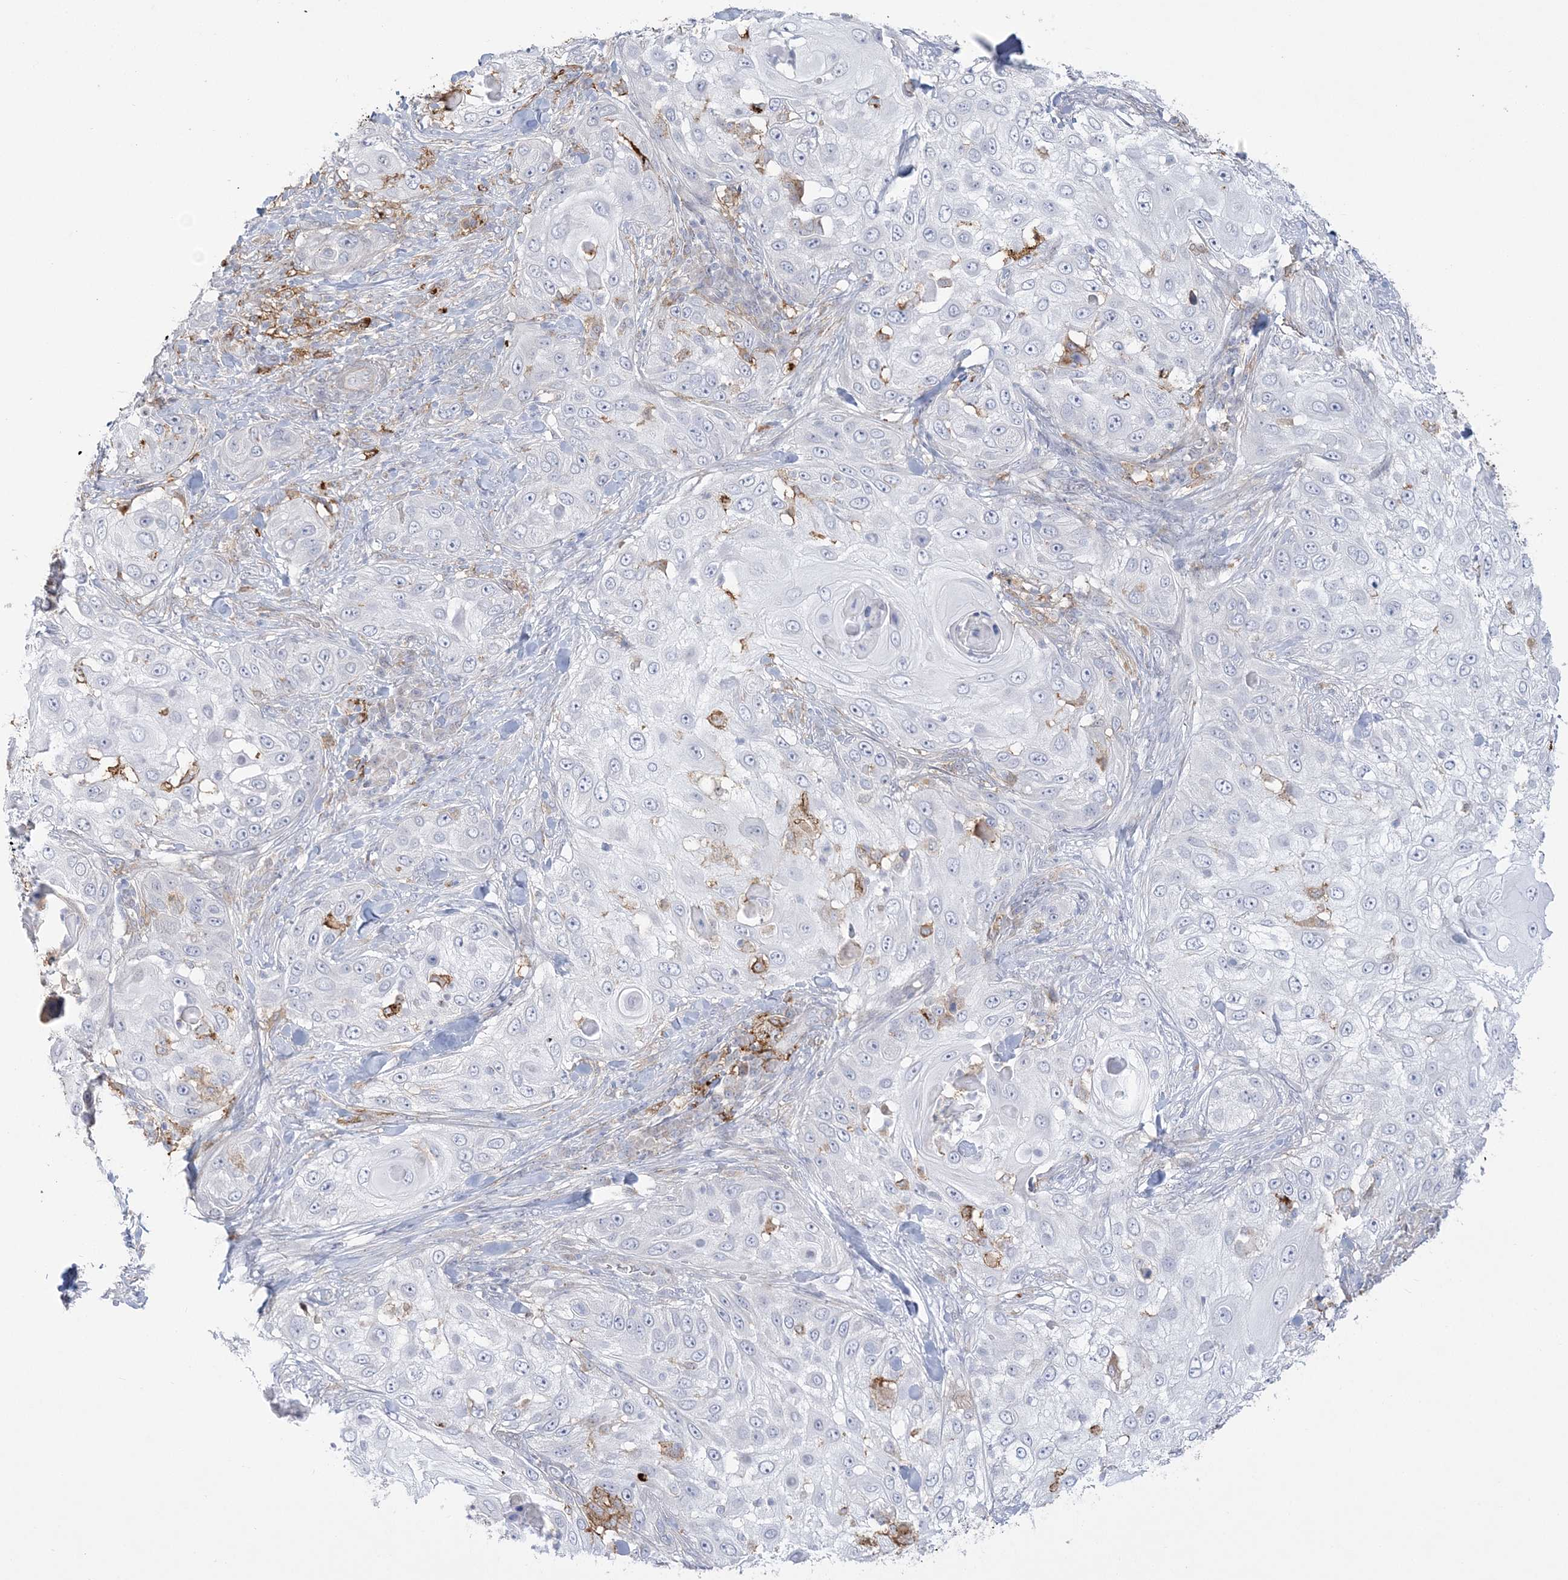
{"staining": {"intensity": "negative", "quantity": "none", "location": "none"}, "tissue": "skin cancer", "cell_type": "Tumor cells", "image_type": "cancer", "snomed": [{"axis": "morphology", "description": "Squamous cell carcinoma, NOS"}, {"axis": "topography", "description": "Skin"}], "caption": "Skin squamous cell carcinoma stained for a protein using immunohistochemistry (IHC) demonstrates no staining tumor cells.", "gene": "HAAO", "patient": {"sex": "female", "age": 44}}